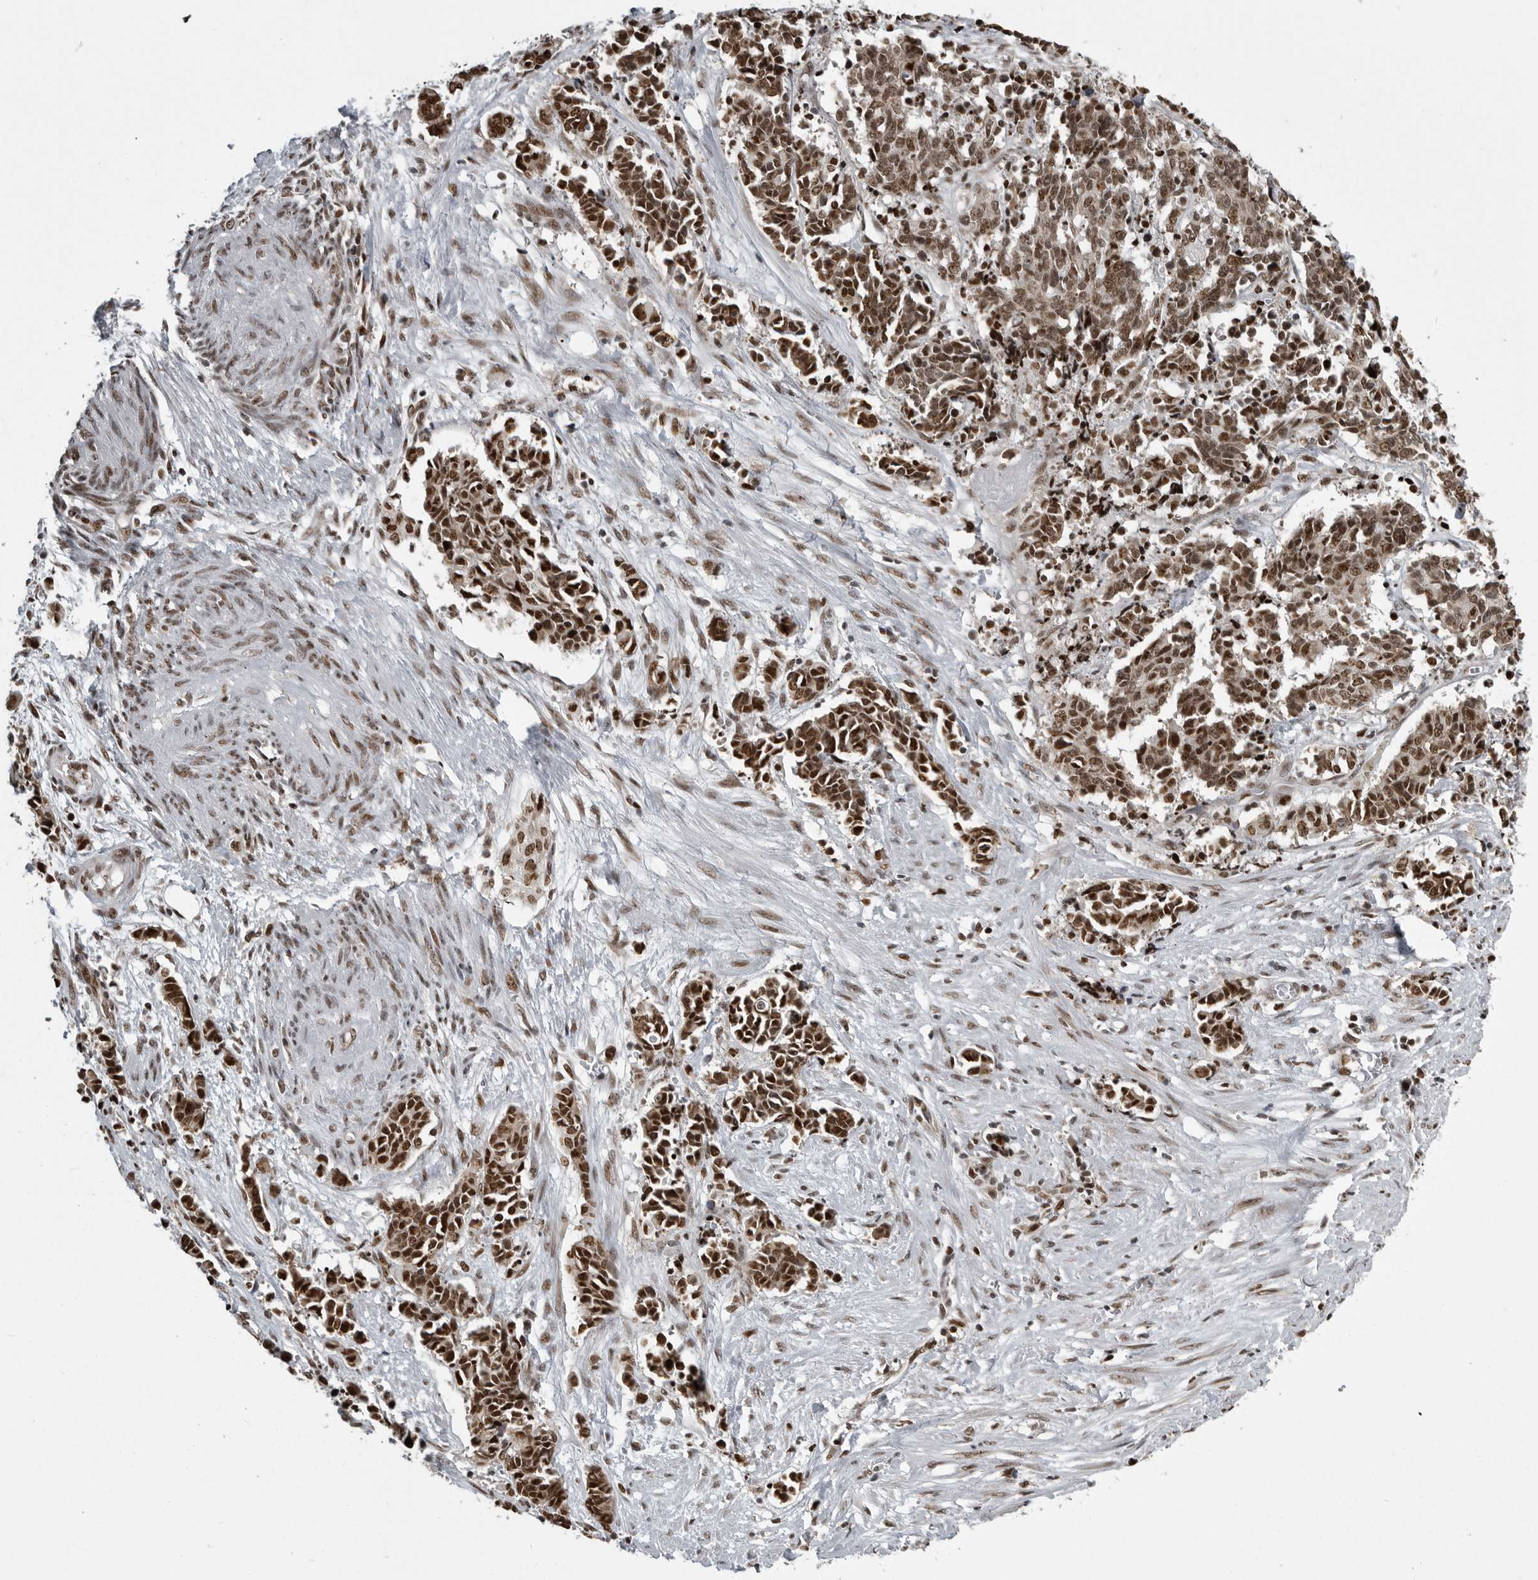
{"staining": {"intensity": "strong", "quantity": ">75%", "location": "nuclear"}, "tissue": "cervical cancer", "cell_type": "Tumor cells", "image_type": "cancer", "snomed": [{"axis": "morphology", "description": "Normal tissue, NOS"}, {"axis": "morphology", "description": "Squamous cell carcinoma, NOS"}, {"axis": "topography", "description": "Cervix"}], "caption": "Human cervical cancer stained for a protein (brown) displays strong nuclear positive expression in about >75% of tumor cells.", "gene": "YAF2", "patient": {"sex": "female", "age": 35}}